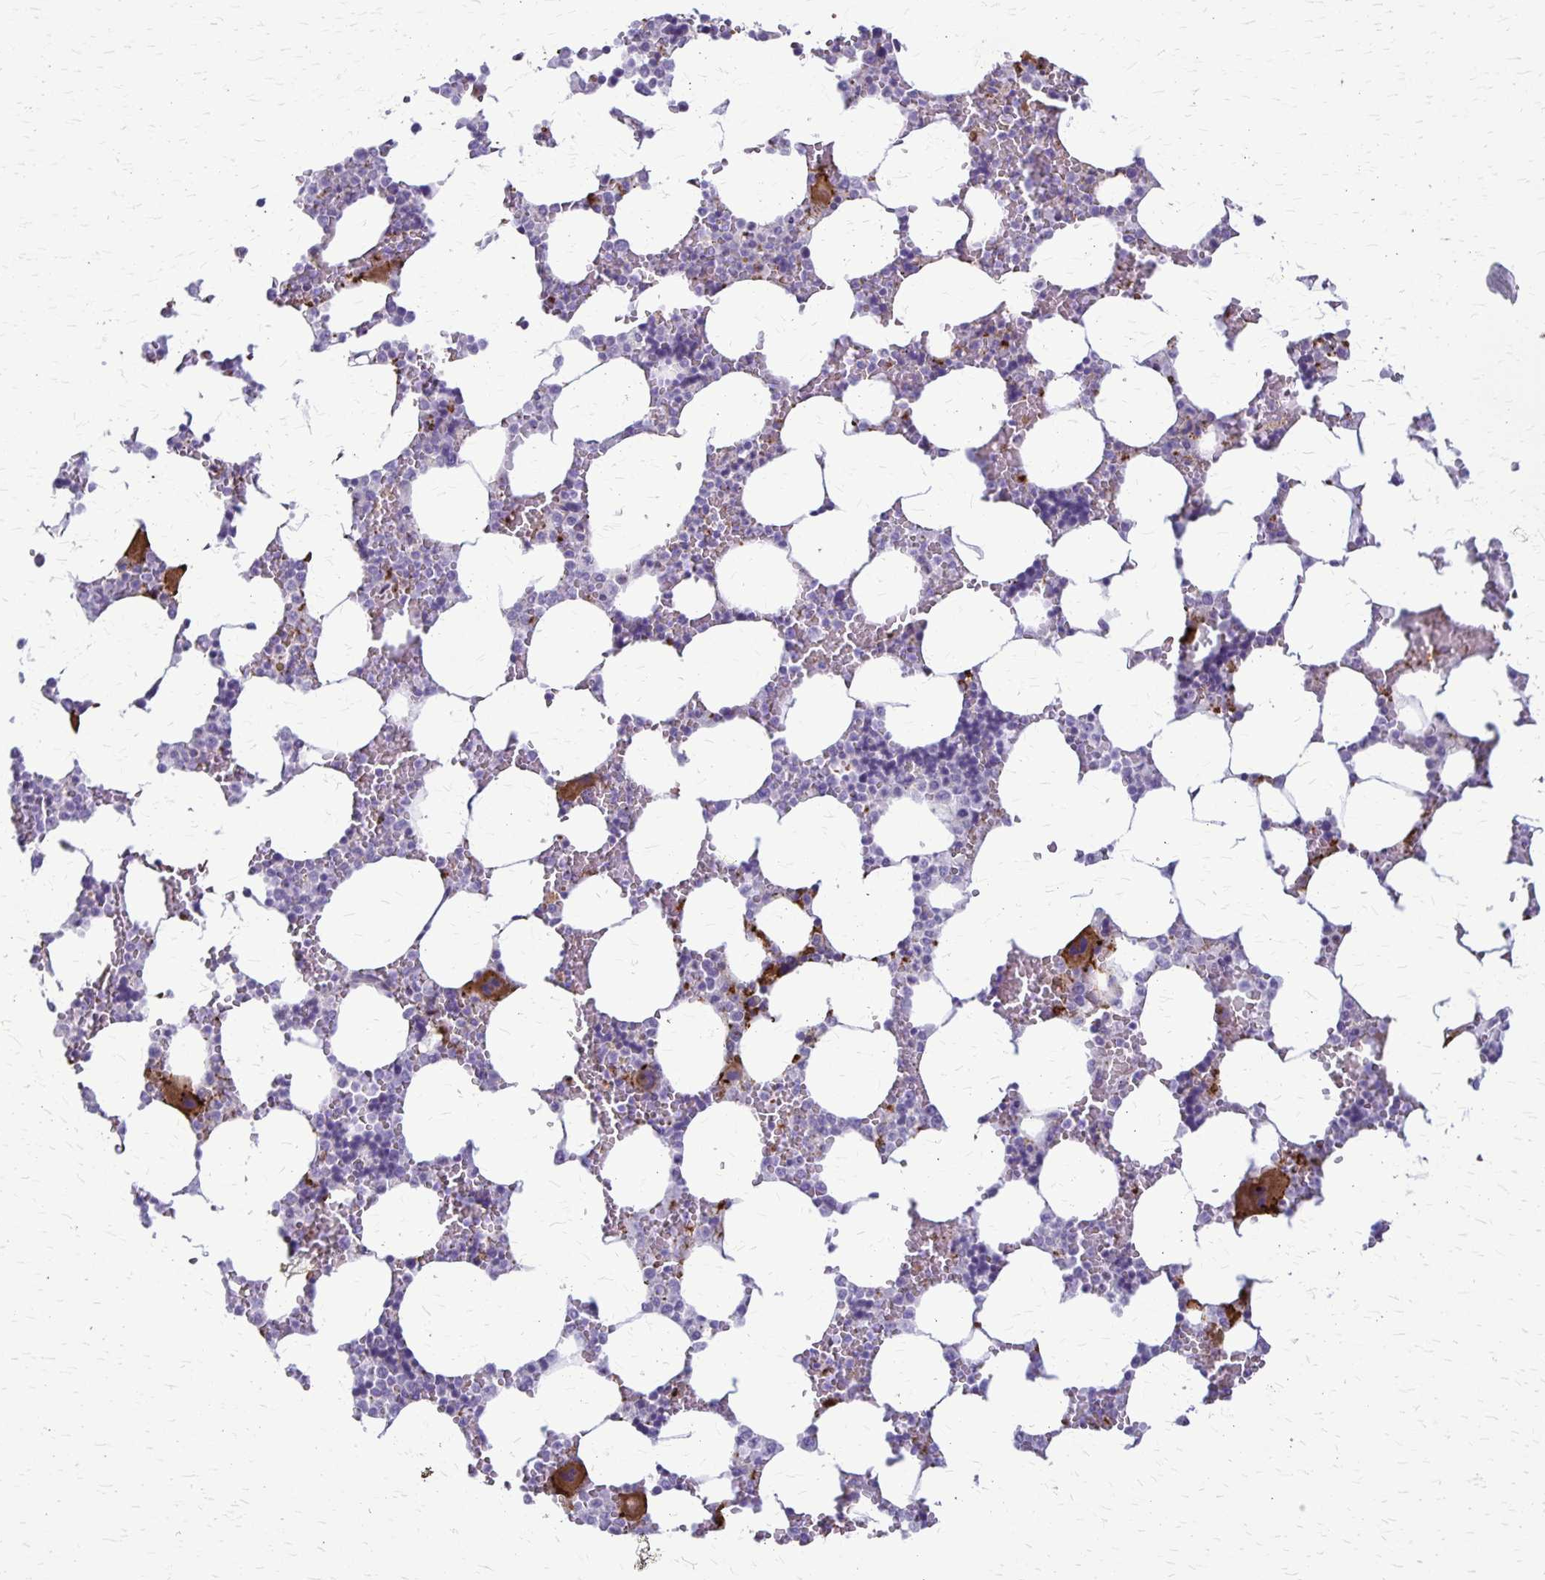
{"staining": {"intensity": "strong", "quantity": "<25%", "location": "cytoplasmic/membranous"}, "tissue": "bone marrow", "cell_type": "Hematopoietic cells", "image_type": "normal", "snomed": [{"axis": "morphology", "description": "Normal tissue, NOS"}, {"axis": "topography", "description": "Bone marrow"}], "caption": "DAB immunohistochemical staining of normal human bone marrow reveals strong cytoplasmic/membranous protein expression in about <25% of hematopoietic cells.", "gene": "GP9", "patient": {"sex": "male", "age": 64}}